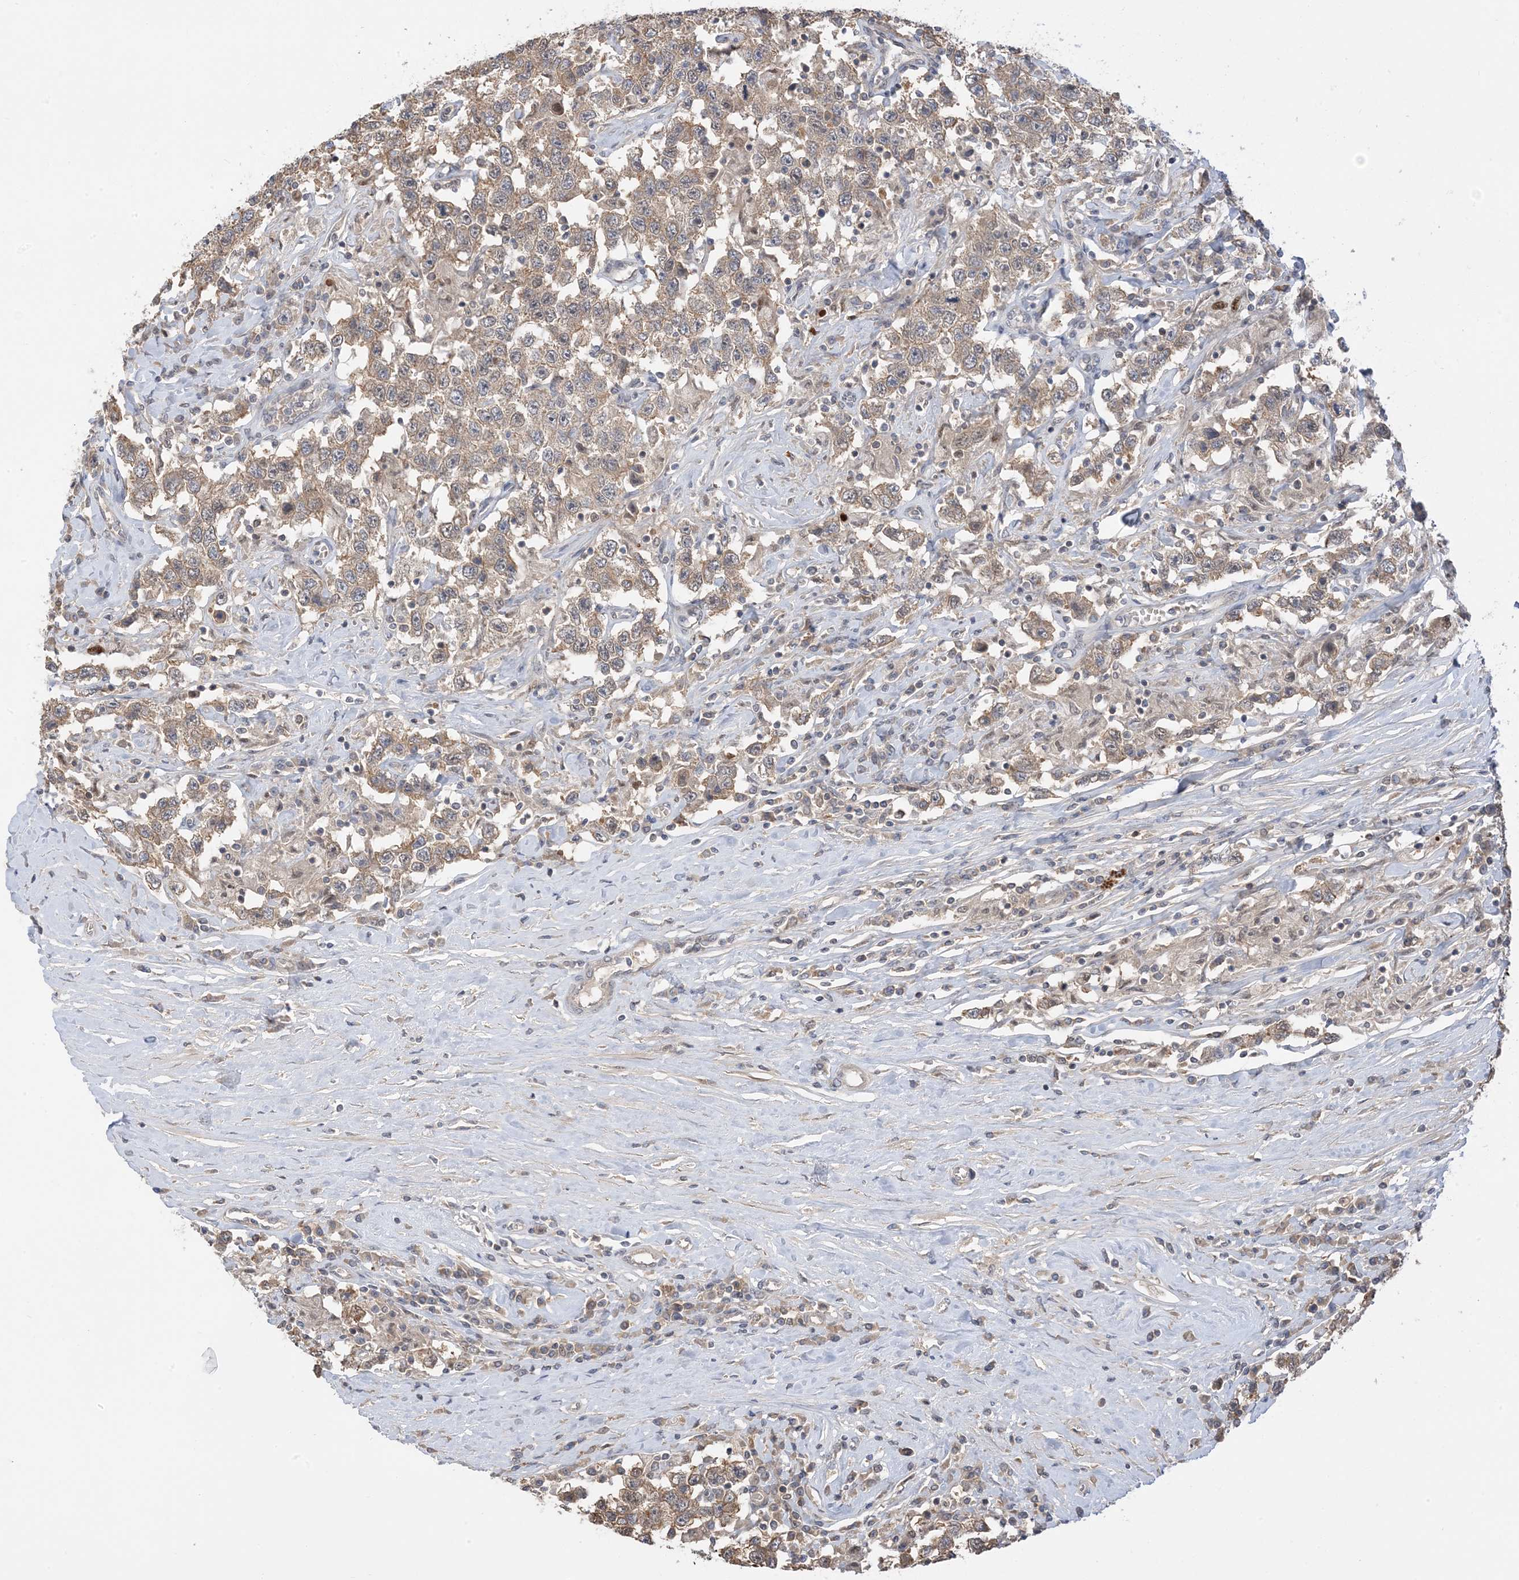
{"staining": {"intensity": "moderate", "quantity": ">75%", "location": "cytoplasmic/membranous"}, "tissue": "testis cancer", "cell_type": "Tumor cells", "image_type": "cancer", "snomed": [{"axis": "morphology", "description": "Seminoma, NOS"}, {"axis": "topography", "description": "Testis"}], "caption": "High-power microscopy captured an IHC histopathology image of seminoma (testis), revealing moderate cytoplasmic/membranous expression in approximately >75% of tumor cells.", "gene": "WDR26", "patient": {"sex": "male", "age": 41}}